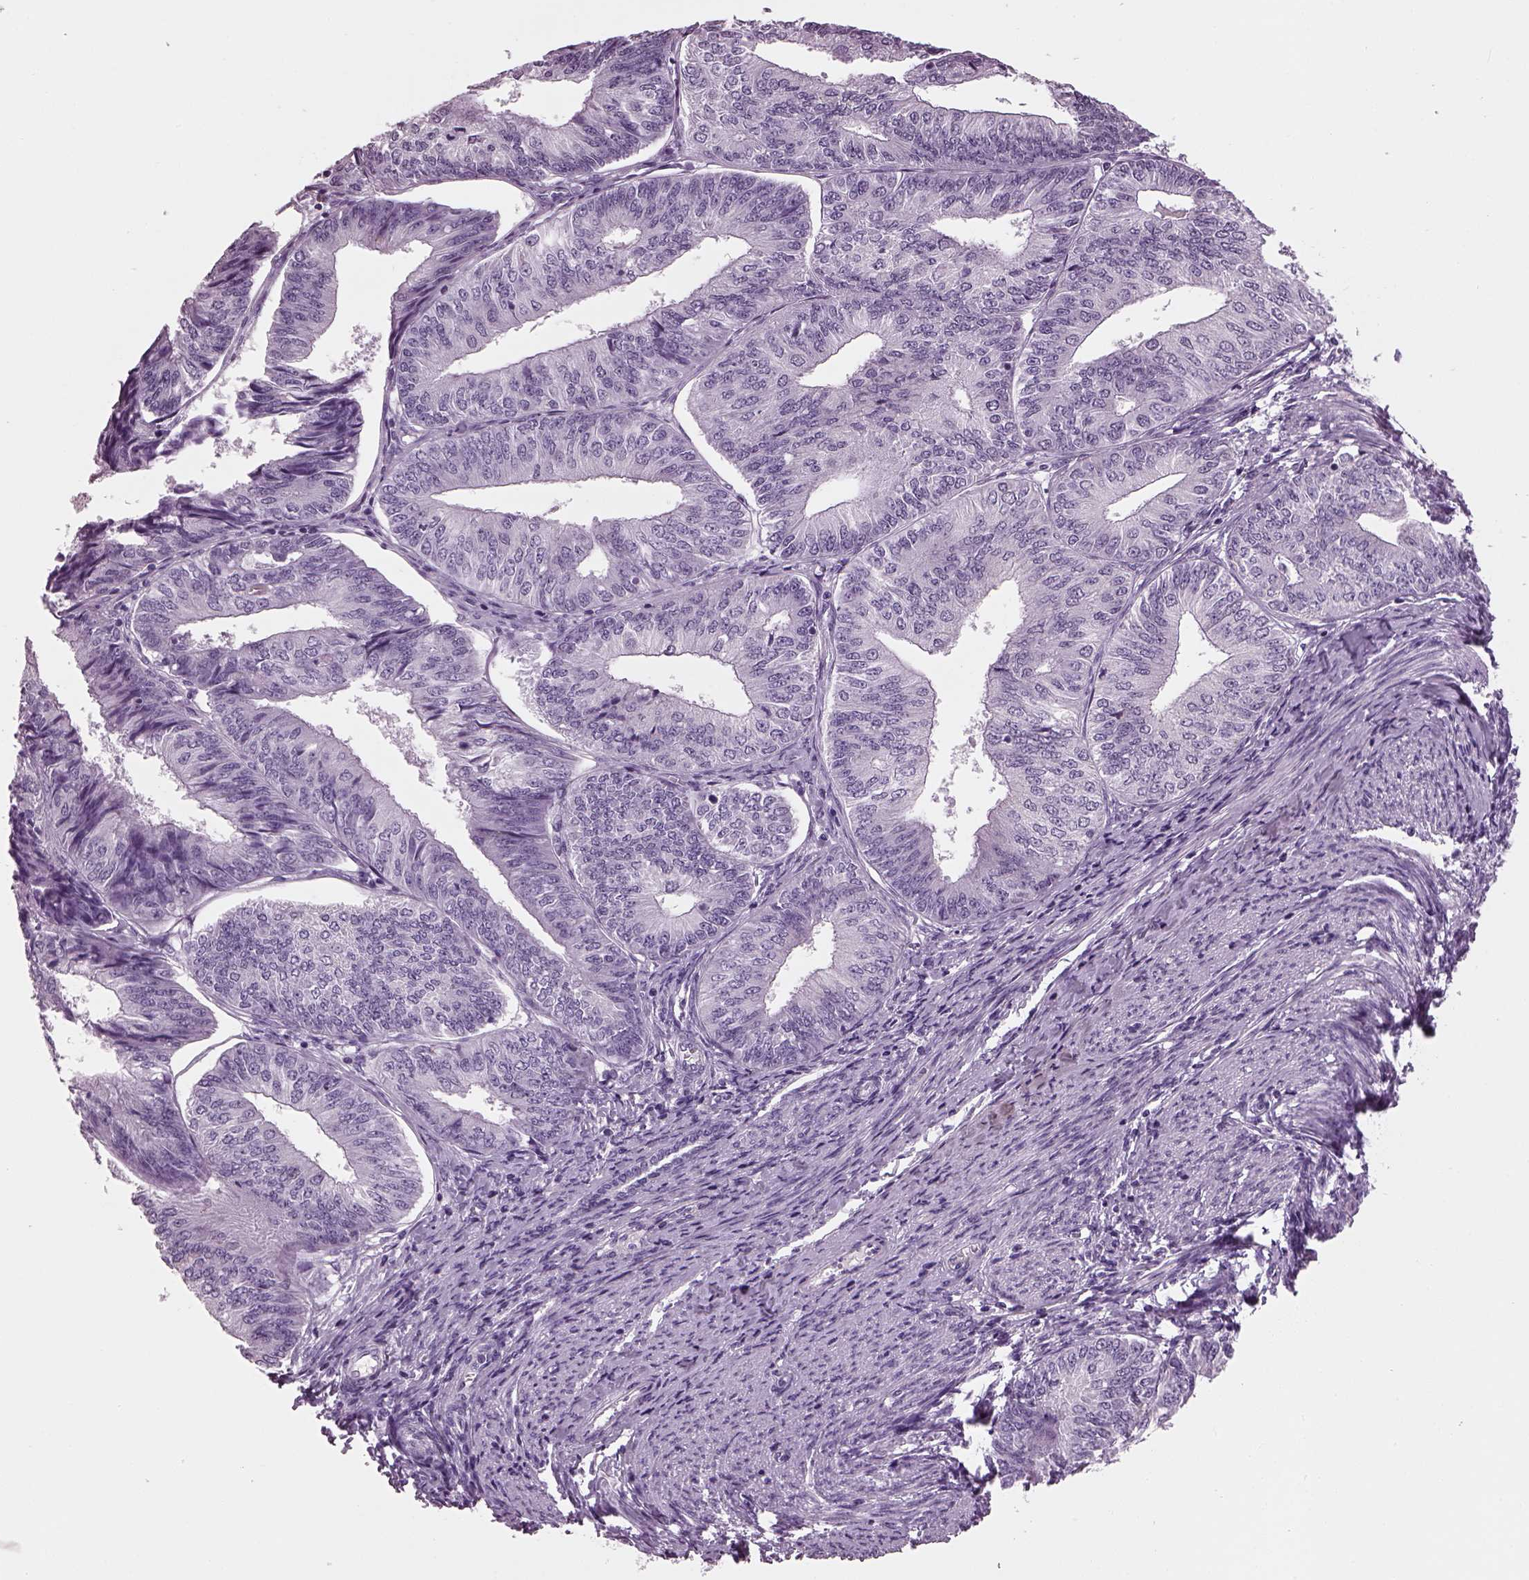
{"staining": {"intensity": "negative", "quantity": "none", "location": "none"}, "tissue": "endometrial cancer", "cell_type": "Tumor cells", "image_type": "cancer", "snomed": [{"axis": "morphology", "description": "Adenocarcinoma, NOS"}, {"axis": "topography", "description": "Endometrium"}], "caption": "DAB (3,3'-diaminobenzidine) immunohistochemical staining of adenocarcinoma (endometrial) displays no significant expression in tumor cells.", "gene": "PRR9", "patient": {"sex": "female", "age": 58}}